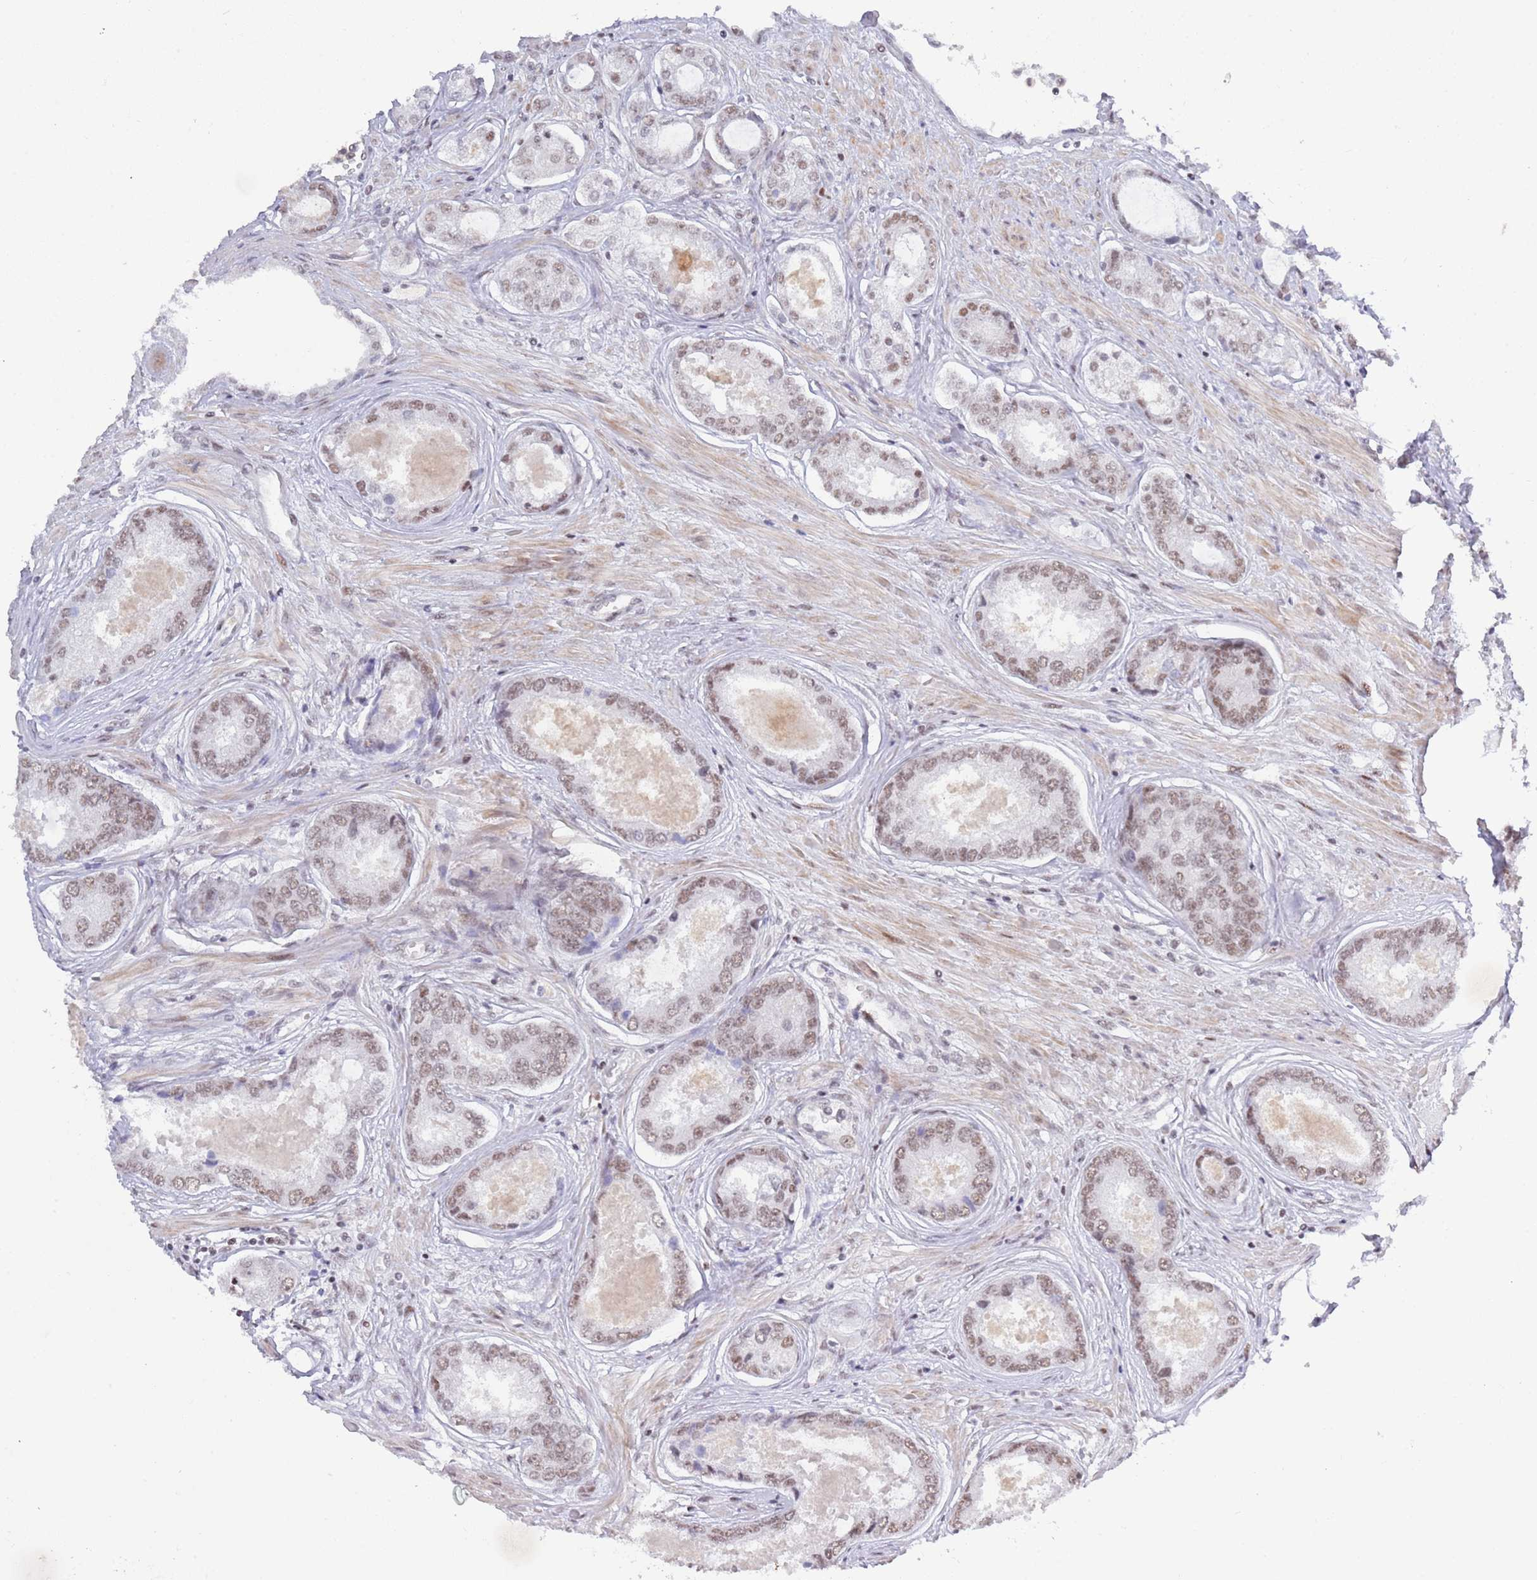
{"staining": {"intensity": "moderate", "quantity": ">75%", "location": "nuclear"}, "tissue": "prostate cancer", "cell_type": "Tumor cells", "image_type": "cancer", "snomed": [{"axis": "morphology", "description": "Adenocarcinoma, Low grade"}, {"axis": "topography", "description": "Prostate"}], "caption": "The immunohistochemical stain shows moderate nuclear staining in tumor cells of low-grade adenocarcinoma (prostate) tissue.", "gene": "ZNF382", "patient": {"sex": "male", "age": 68}}